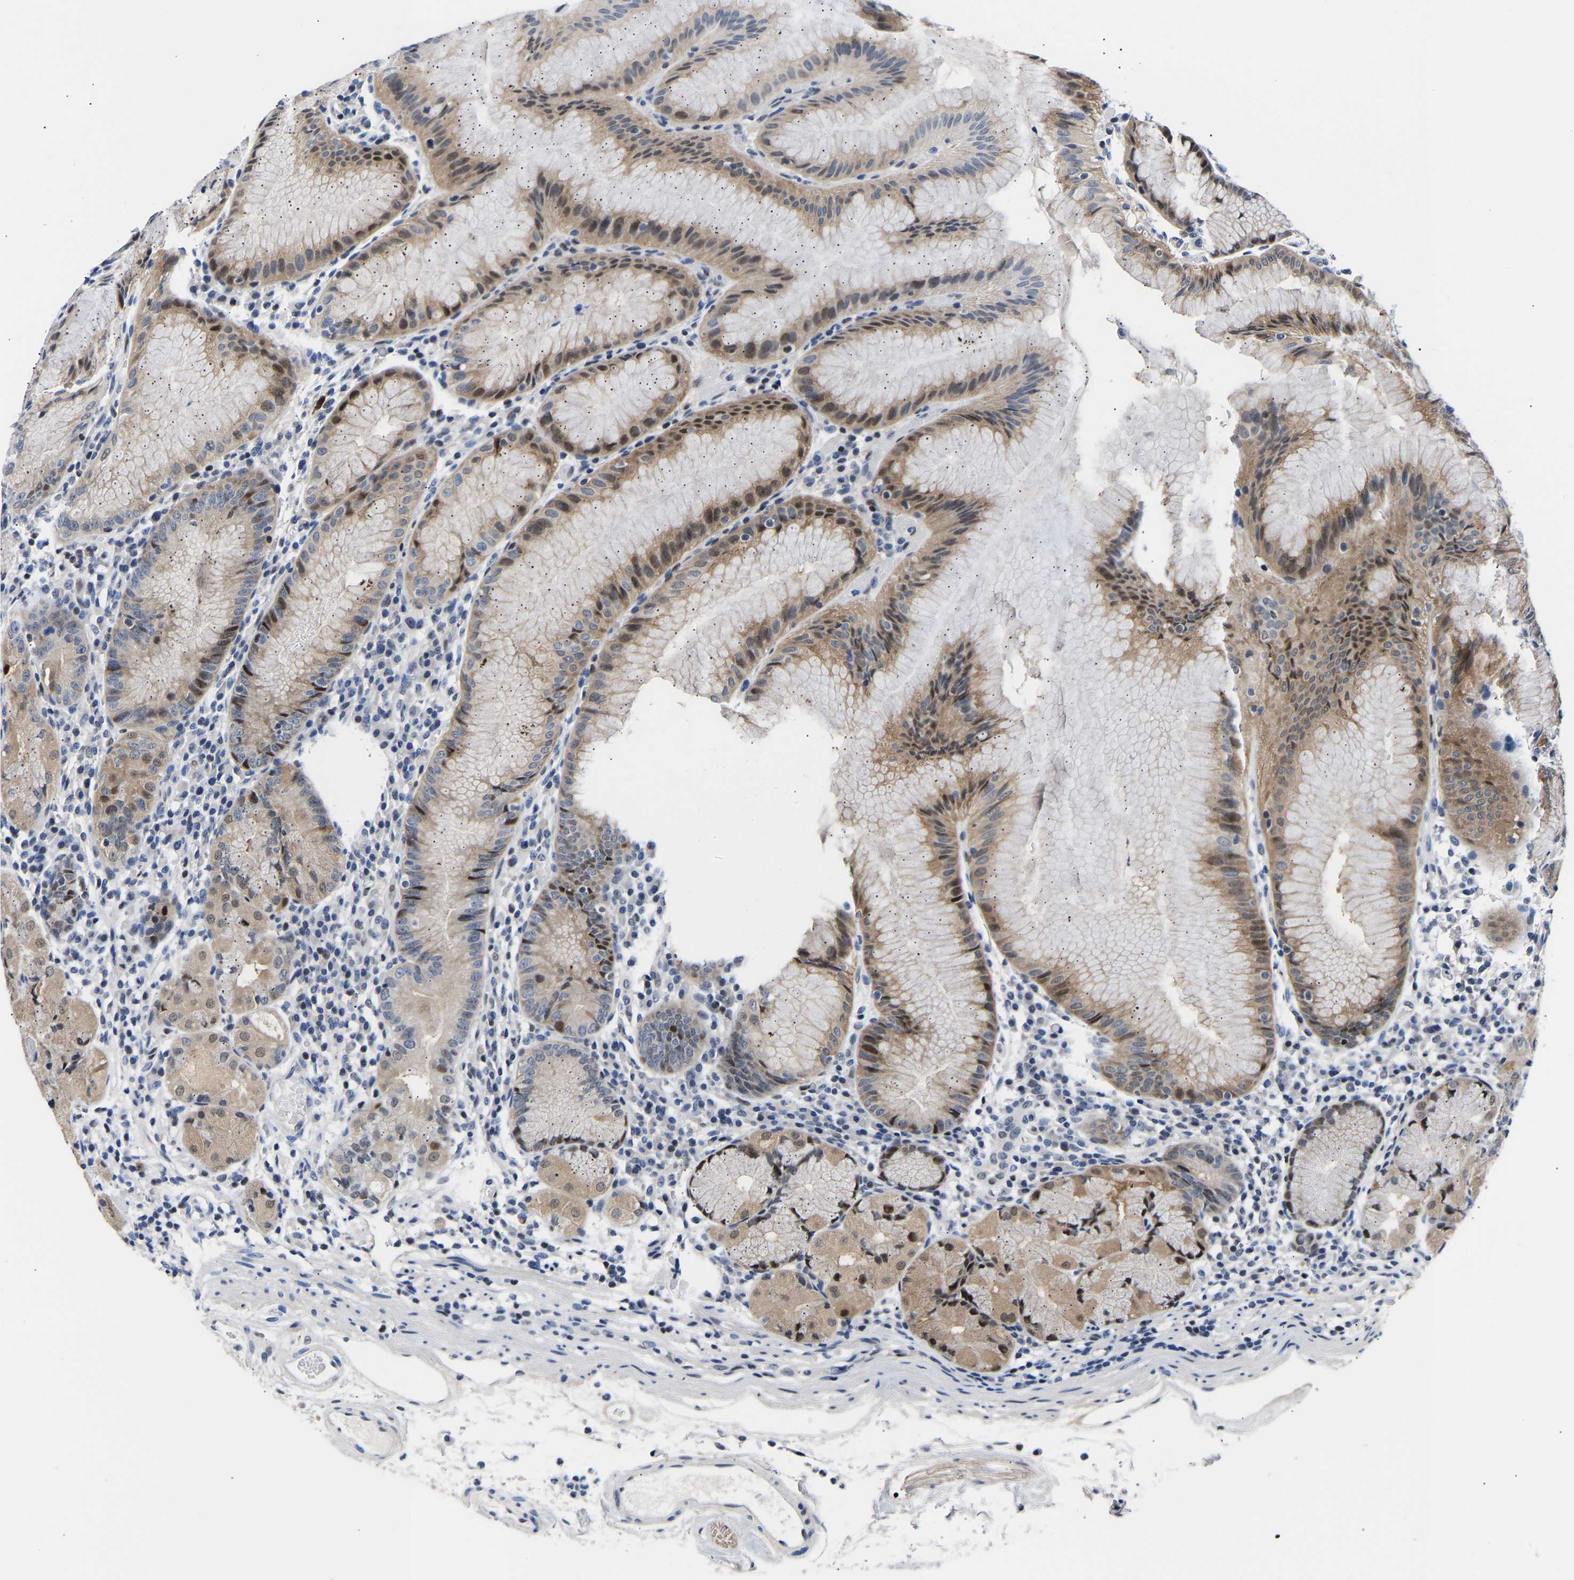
{"staining": {"intensity": "moderate", "quantity": ">75%", "location": "cytoplasmic/membranous,nuclear"}, "tissue": "stomach", "cell_type": "Glandular cells", "image_type": "normal", "snomed": [{"axis": "morphology", "description": "Normal tissue, NOS"}, {"axis": "topography", "description": "Stomach"}, {"axis": "topography", "description": "Stomach, lower"}], "caption": "IHC image of unremarkable stomach: stomach stained using immunohistochemistry displays medium levels of moderate protein expression localized specifically in the cytoplasmic/membranous,nuclear of glandular cells, appearing as a cytoplasmic/membranous,nuclear brown color.", "gene": "PTRHD1", "patient": {"sex": "female", "age": 75}}